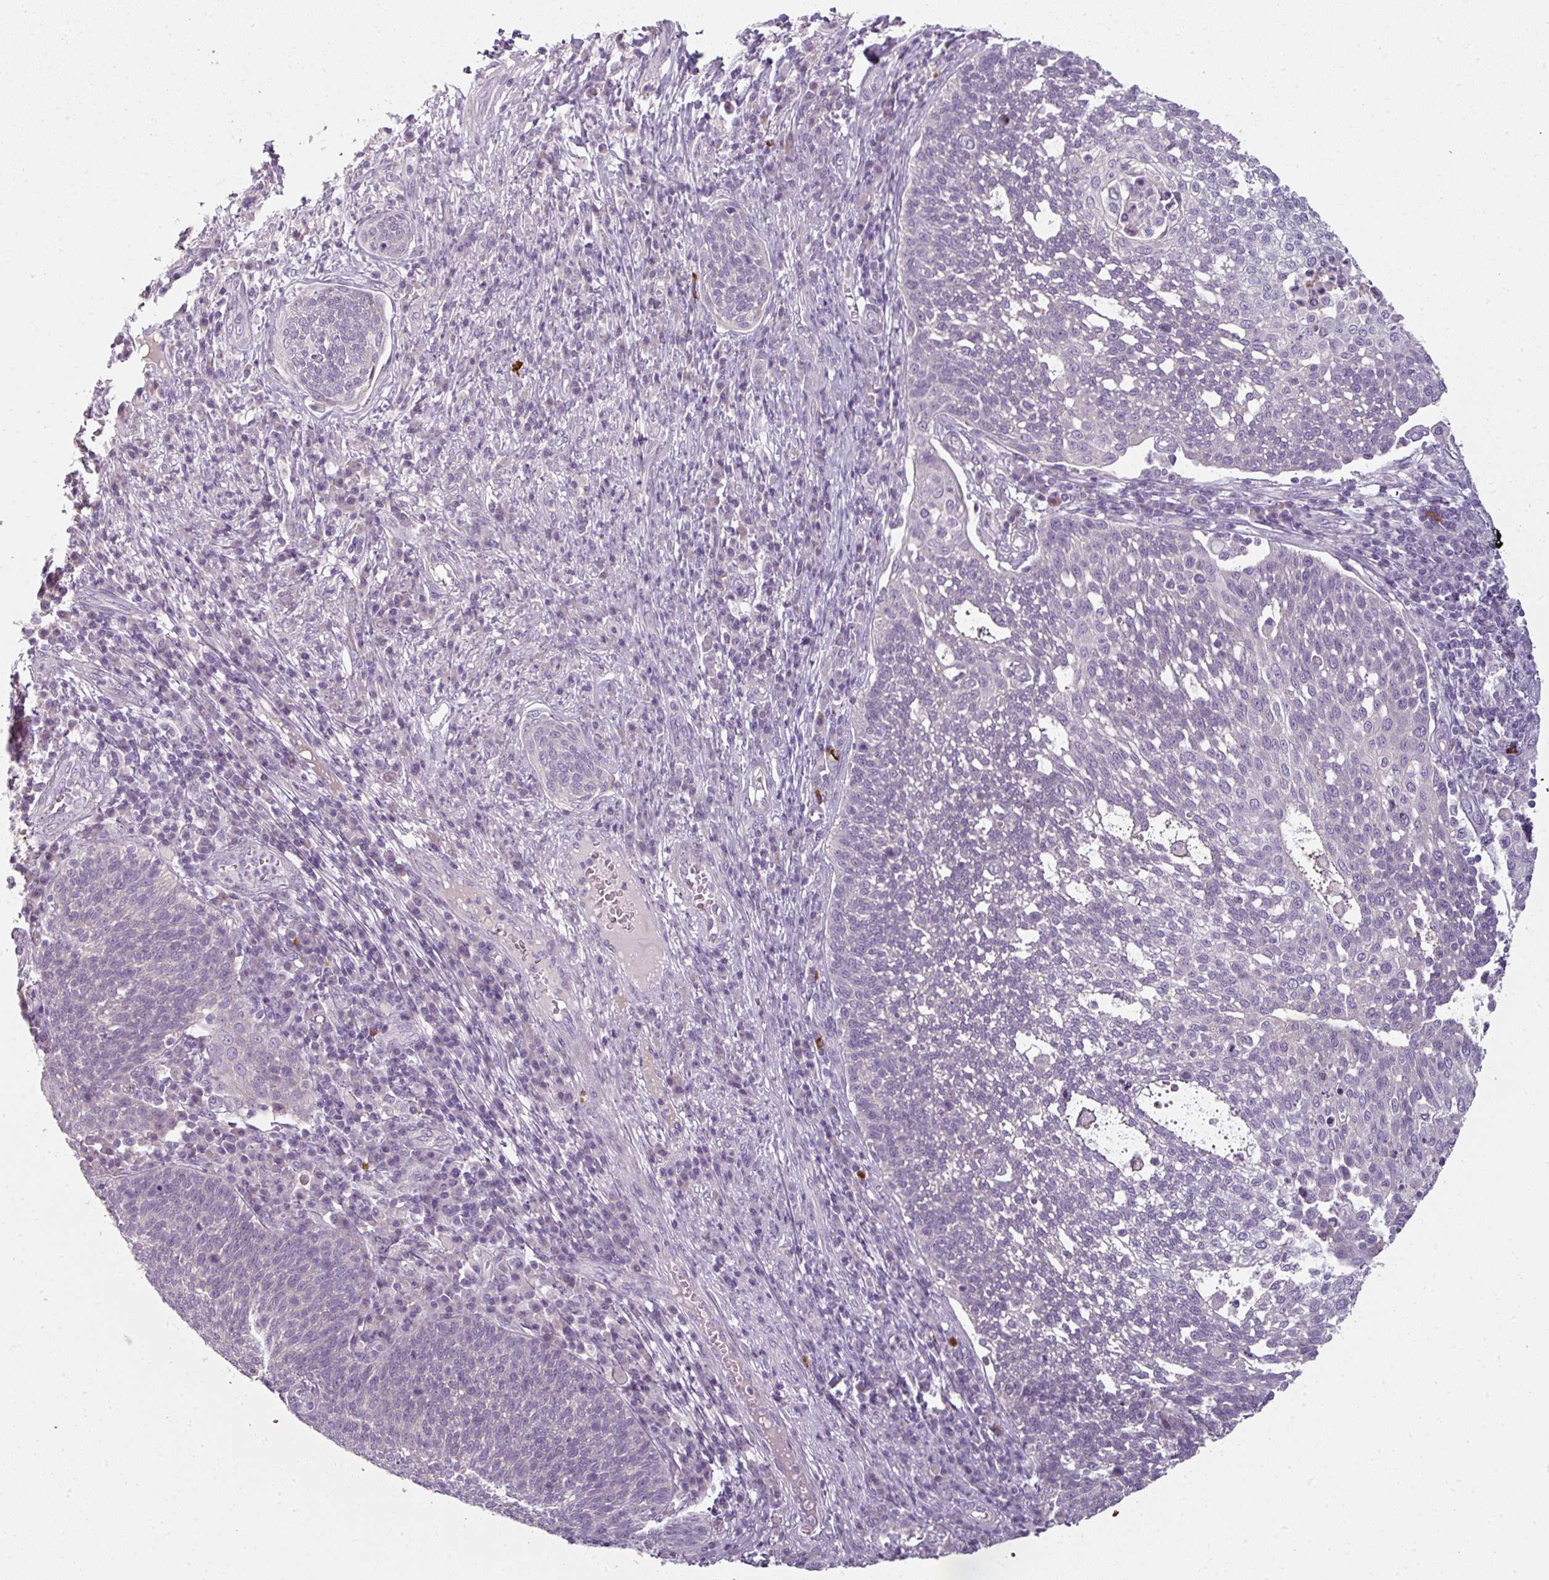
{"staining": {"intensity": "negative", "quantity": "none", "location": "none"}, "tissue": "cervical cancer", "cell_type": "Tumor cells", "image_type": "cancer", "snomed": [{"axis": "morphology", "description": "Squamous cell carcinoma, NOS"}, {"axis": "topography", "description": "Cervix"}], "caption": "Photomicrograph shows no significant protein expression in tumor cells of squamous cell carcinoma (cervical).", "gene": "FHAD1", "patient": {"sex": "female", "age": 34}}